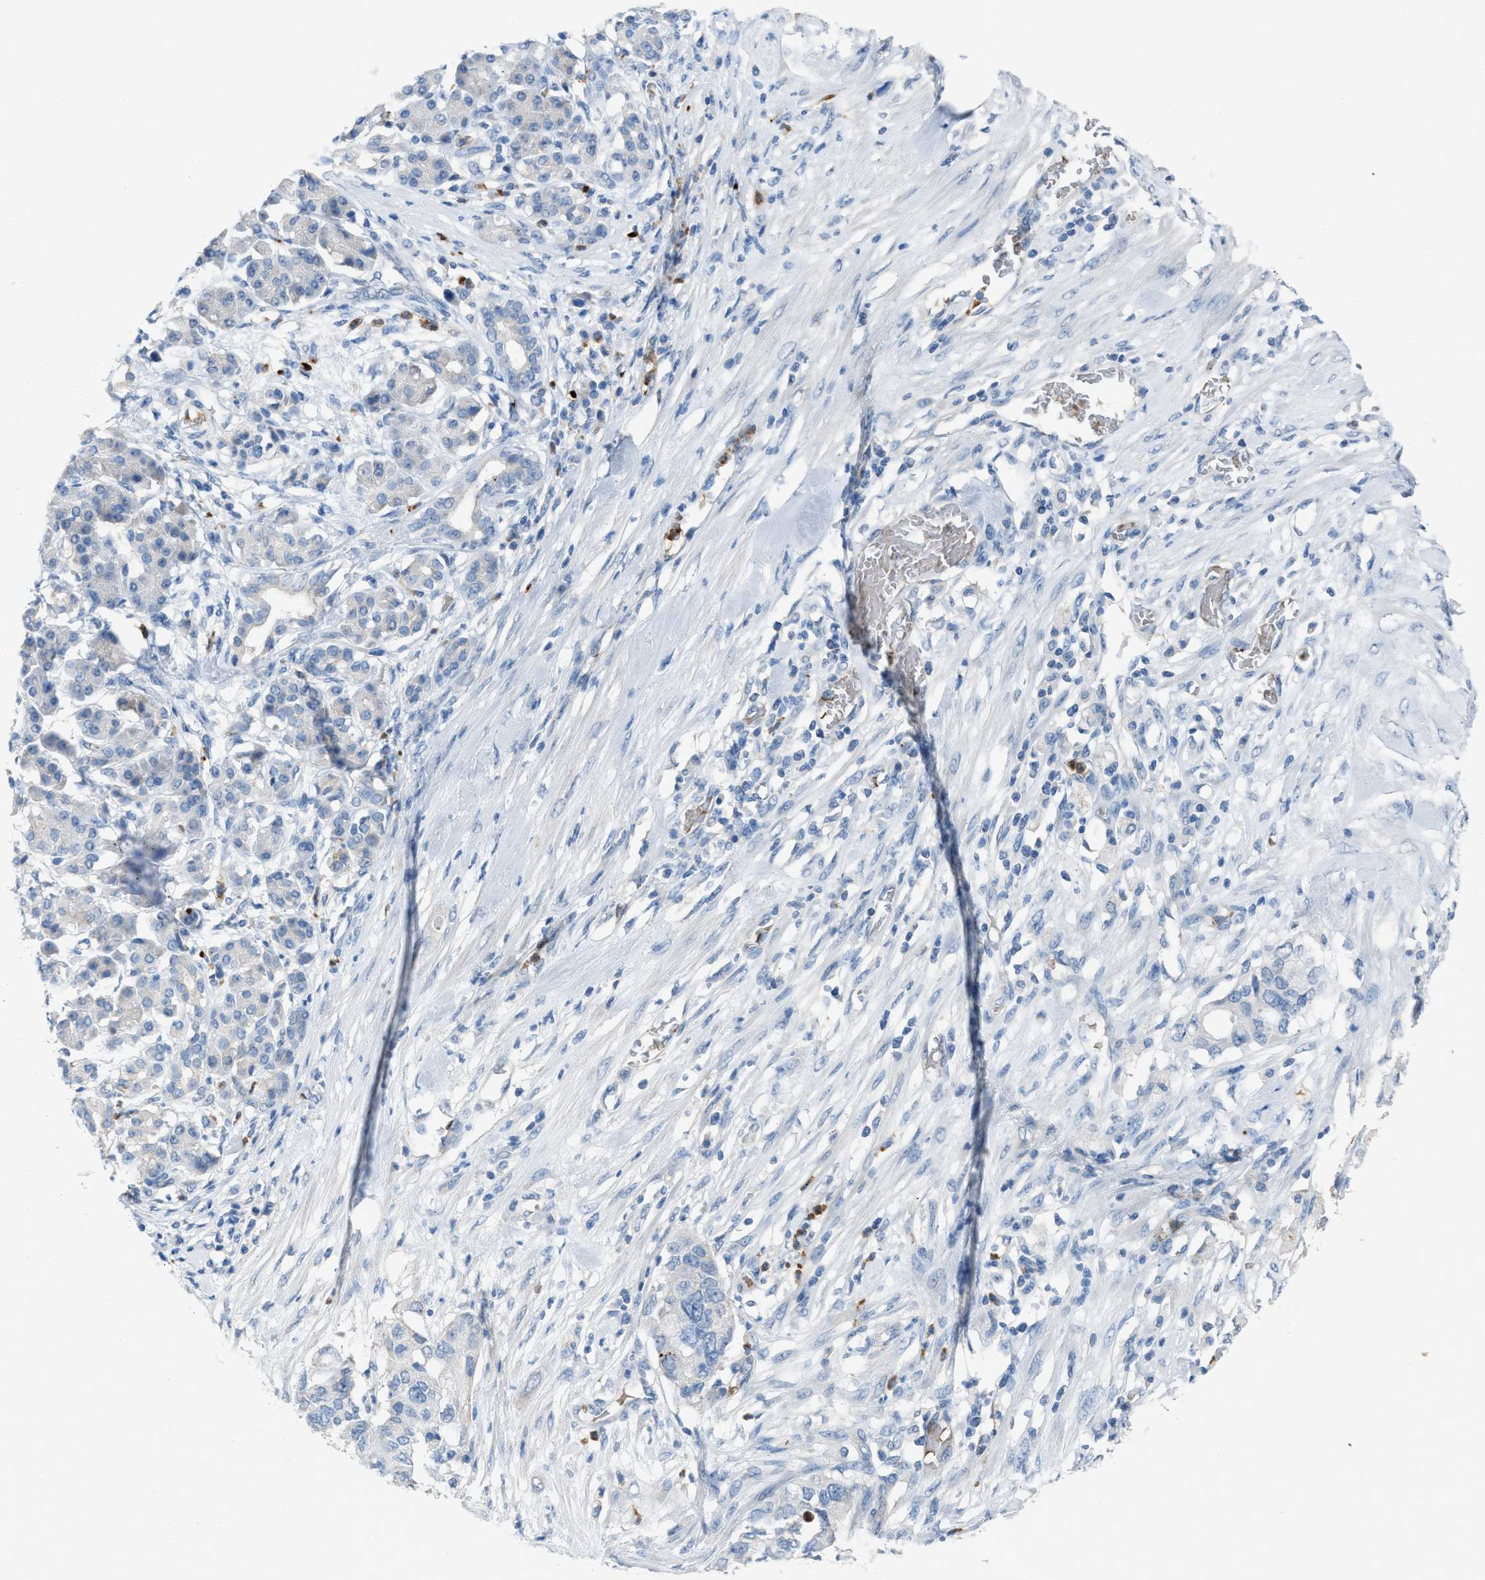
{"staining": {"intensity": "negative", "quantity": "none", "location": "none"}, "tissue": "pancreatic cancer", "cell_type": "Tumor cells", "image_type": "cancer", "snomed": [{"axis": "morphology", "description": "Adenocarcinoma, NOS"}, {"axis": "topography", "description": "Pancreas"}], "caption": "Human adenocarcinoma (pancreatic) stained for a protein using immunohistochemistry demonstrates no staining in tumor cells.", "gene": "CFAP77", "patient": {"sex": "female", "age": 56}}